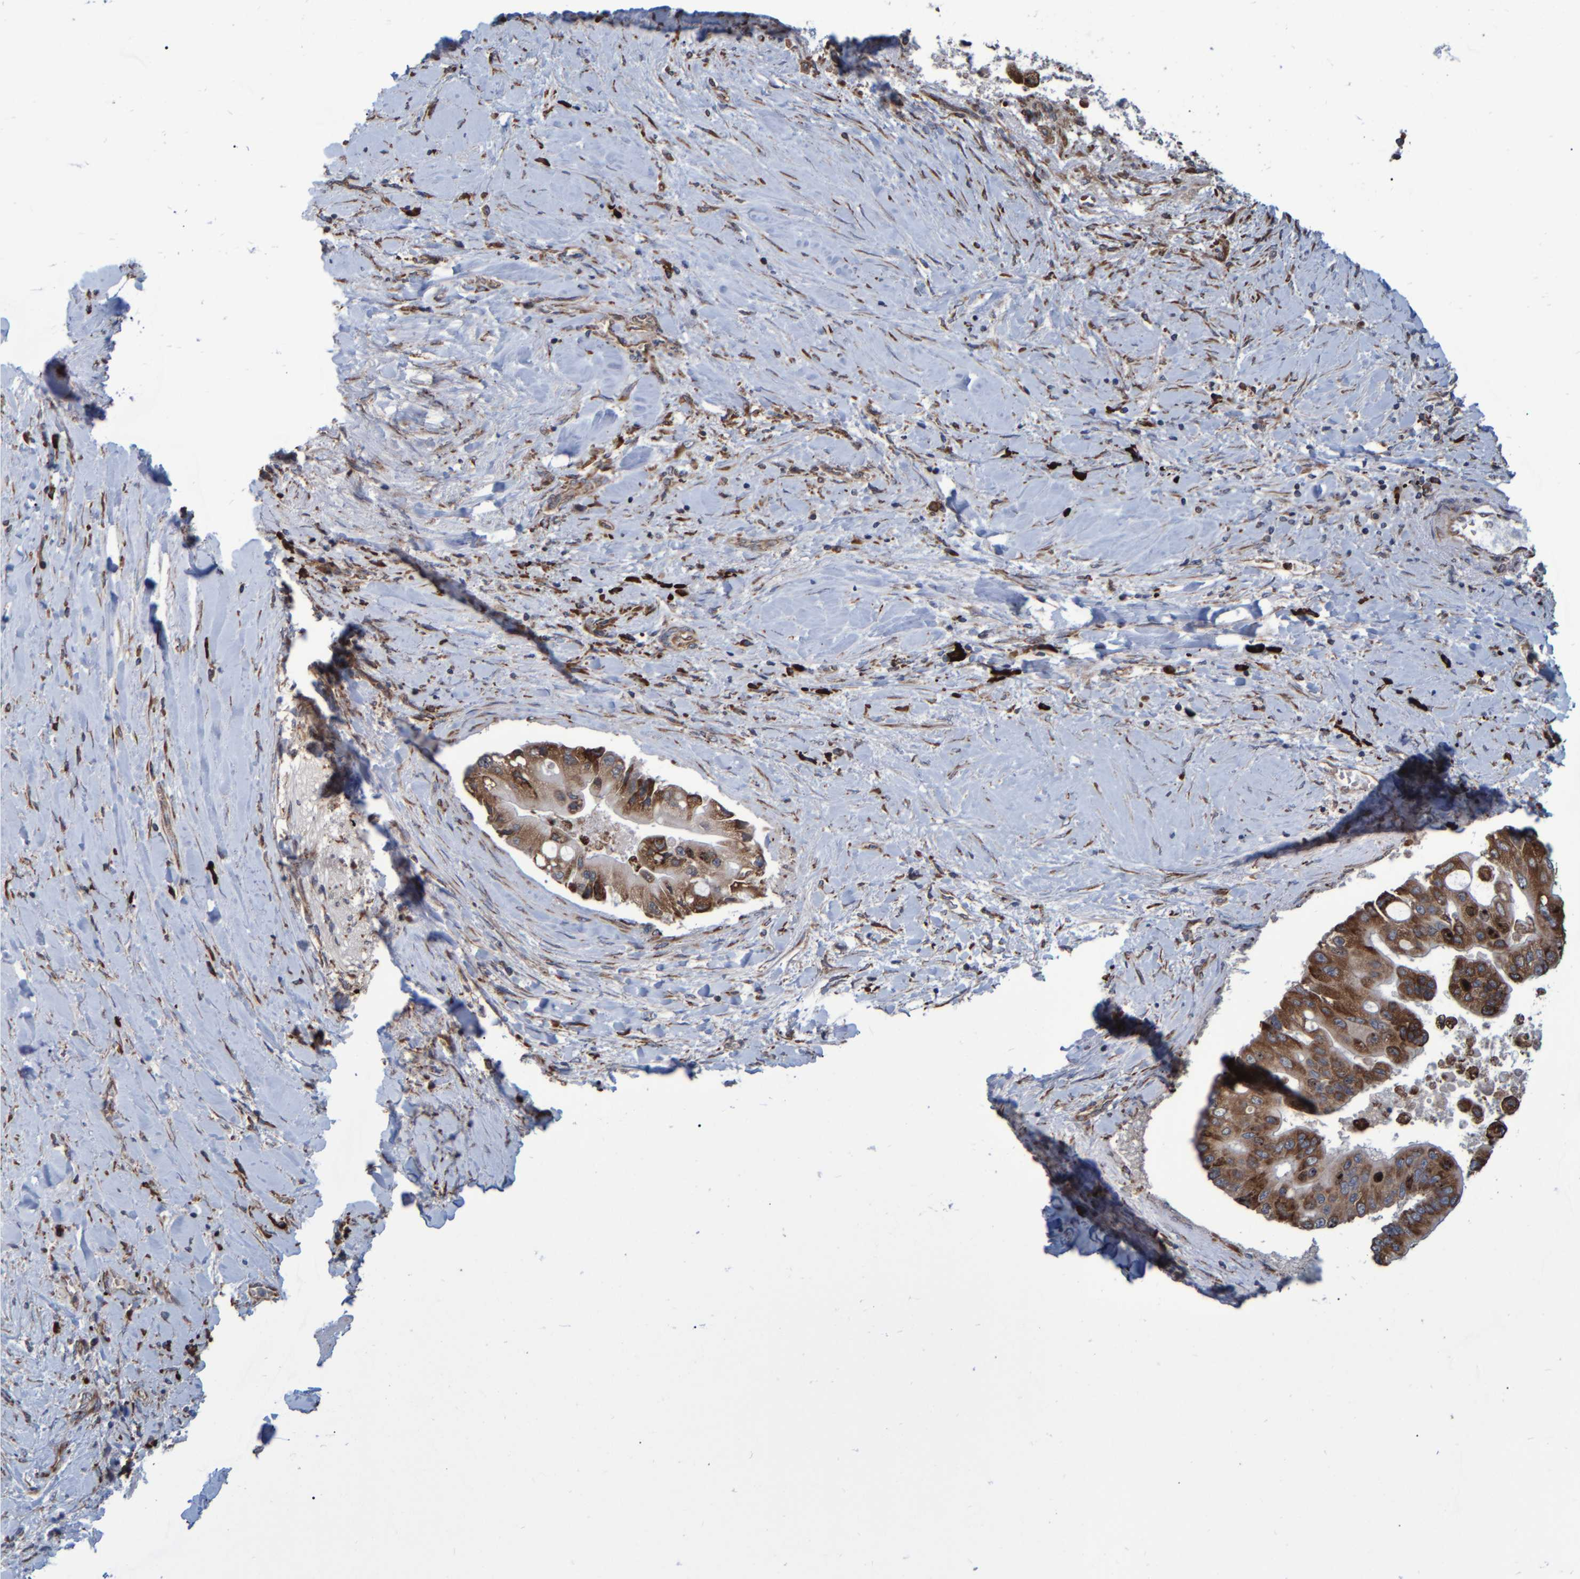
{"staining": {"intensity": "moderate", "quantity": ">75%", "location": "cytoplasmic/membranous"}, "tissue": "liver cancer", "cell_type": "Tumor cells", "image_type": "cancer", "snomed": [{"axis": "morphology", "description": "Cholangiocarcinoma"}, {"axis": "topography", "description": "Liver"}], "caption": "Protein expression analysis of human liver cholangiocarcinoma reveals moderate cytoplasmic/membranous positivity in approximately >75% of tumor cells.", "gene": "SPAG5", "patient": {"sex": "male", "age": 50}}